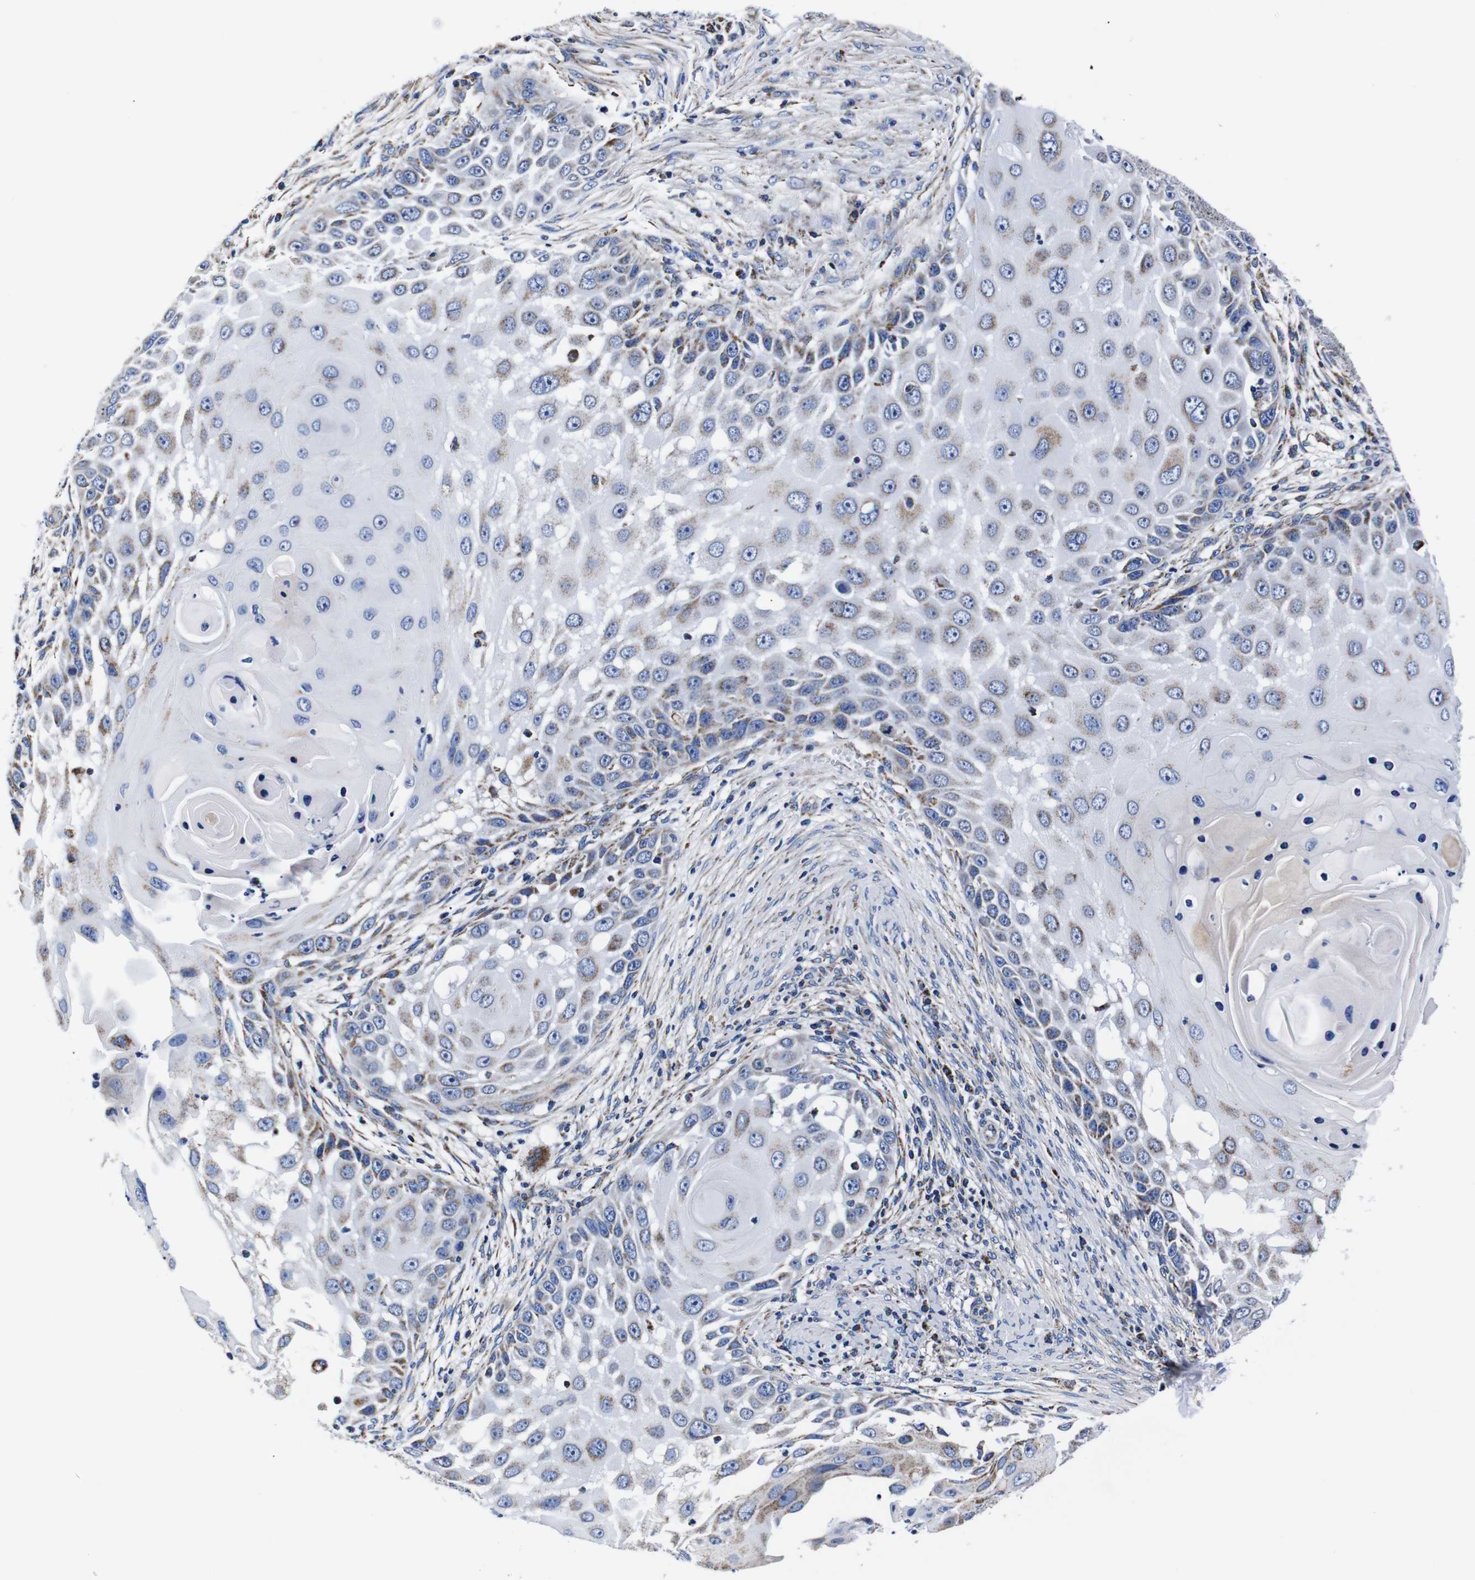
{"staining": {"intensity": "weak", "quantity": "<25%", "location": "cytoplasmic/membranous"}, "tissue": "skin cancer", "cell_type": "Tumor cells", "image_type": "cancer", "snomed": [{"axis": "morphology", "description": "Squamous cell carcinoma, NOS"}, {"axis": "topography", "description": "Skin"}], "caption": "Immunohistochemistry (IHC) of skin squamous cell carcinoma shows no expression in tumor cells.", "gene": "FKBP9", "patient": {"sex": "female", "age": 44}}